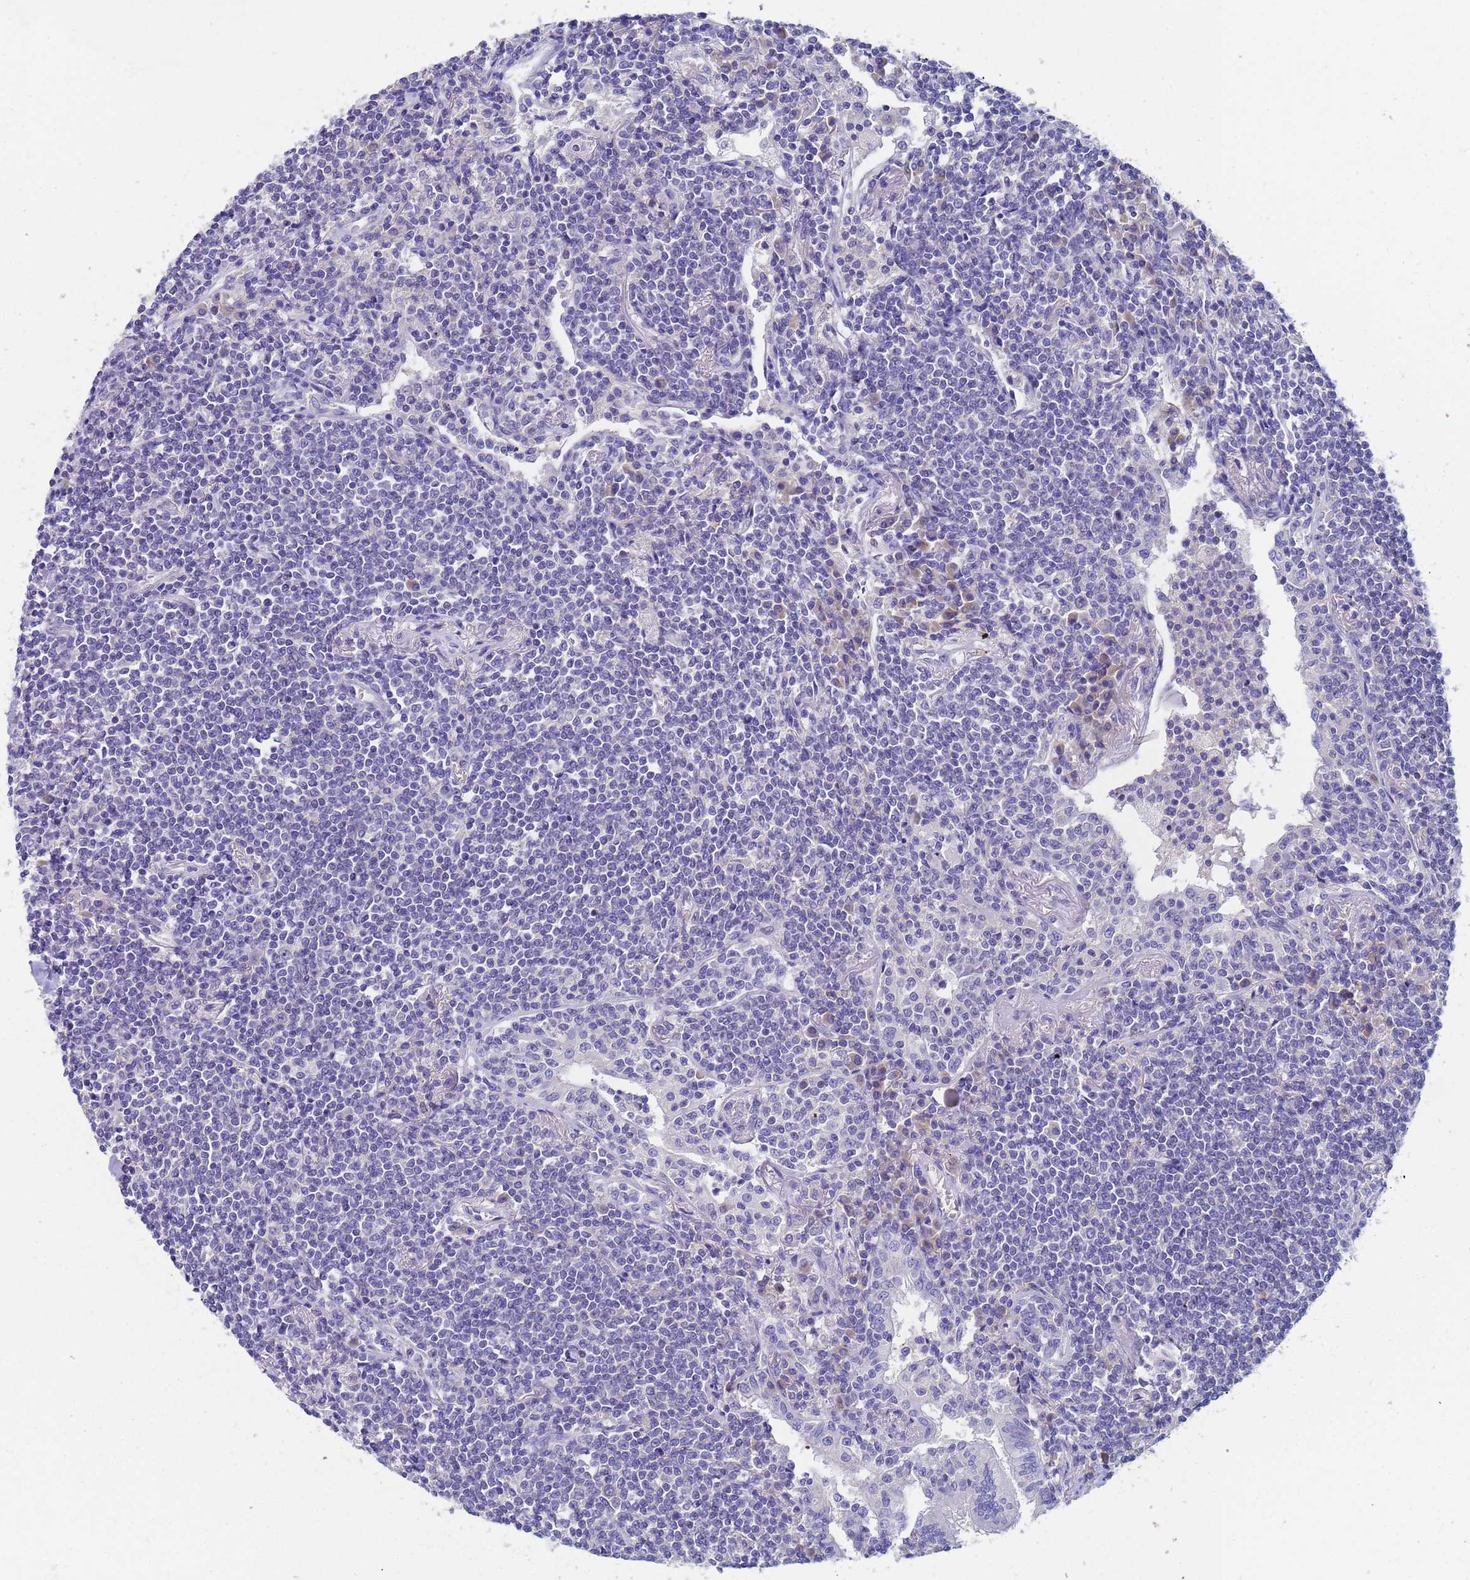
{"staining": {"intensity": "negative", "quantity": "none", "location": "none"}, "tissue": "lymphoma", "cell_type": "Tumor cells", "image_type": "cancer", "snomed": [{"axis": "morphology", "description": "Malignant lymphoma, non-Hodgkin's type, Low grade"}, {"axis": "topography", "description": "Lung"}], "caption": "Protein analysis of lymphoma shows no significant expression in tumor cells. Brightfield microscopy of immunohistochemistry (IHC) stained with DAB (3,3'-diaminobenzidine) (brown) and hematoxylin (blue), captured at high magnification.", "gene": "UBE2O", "patient": {"sex": "female", "age": 71}}